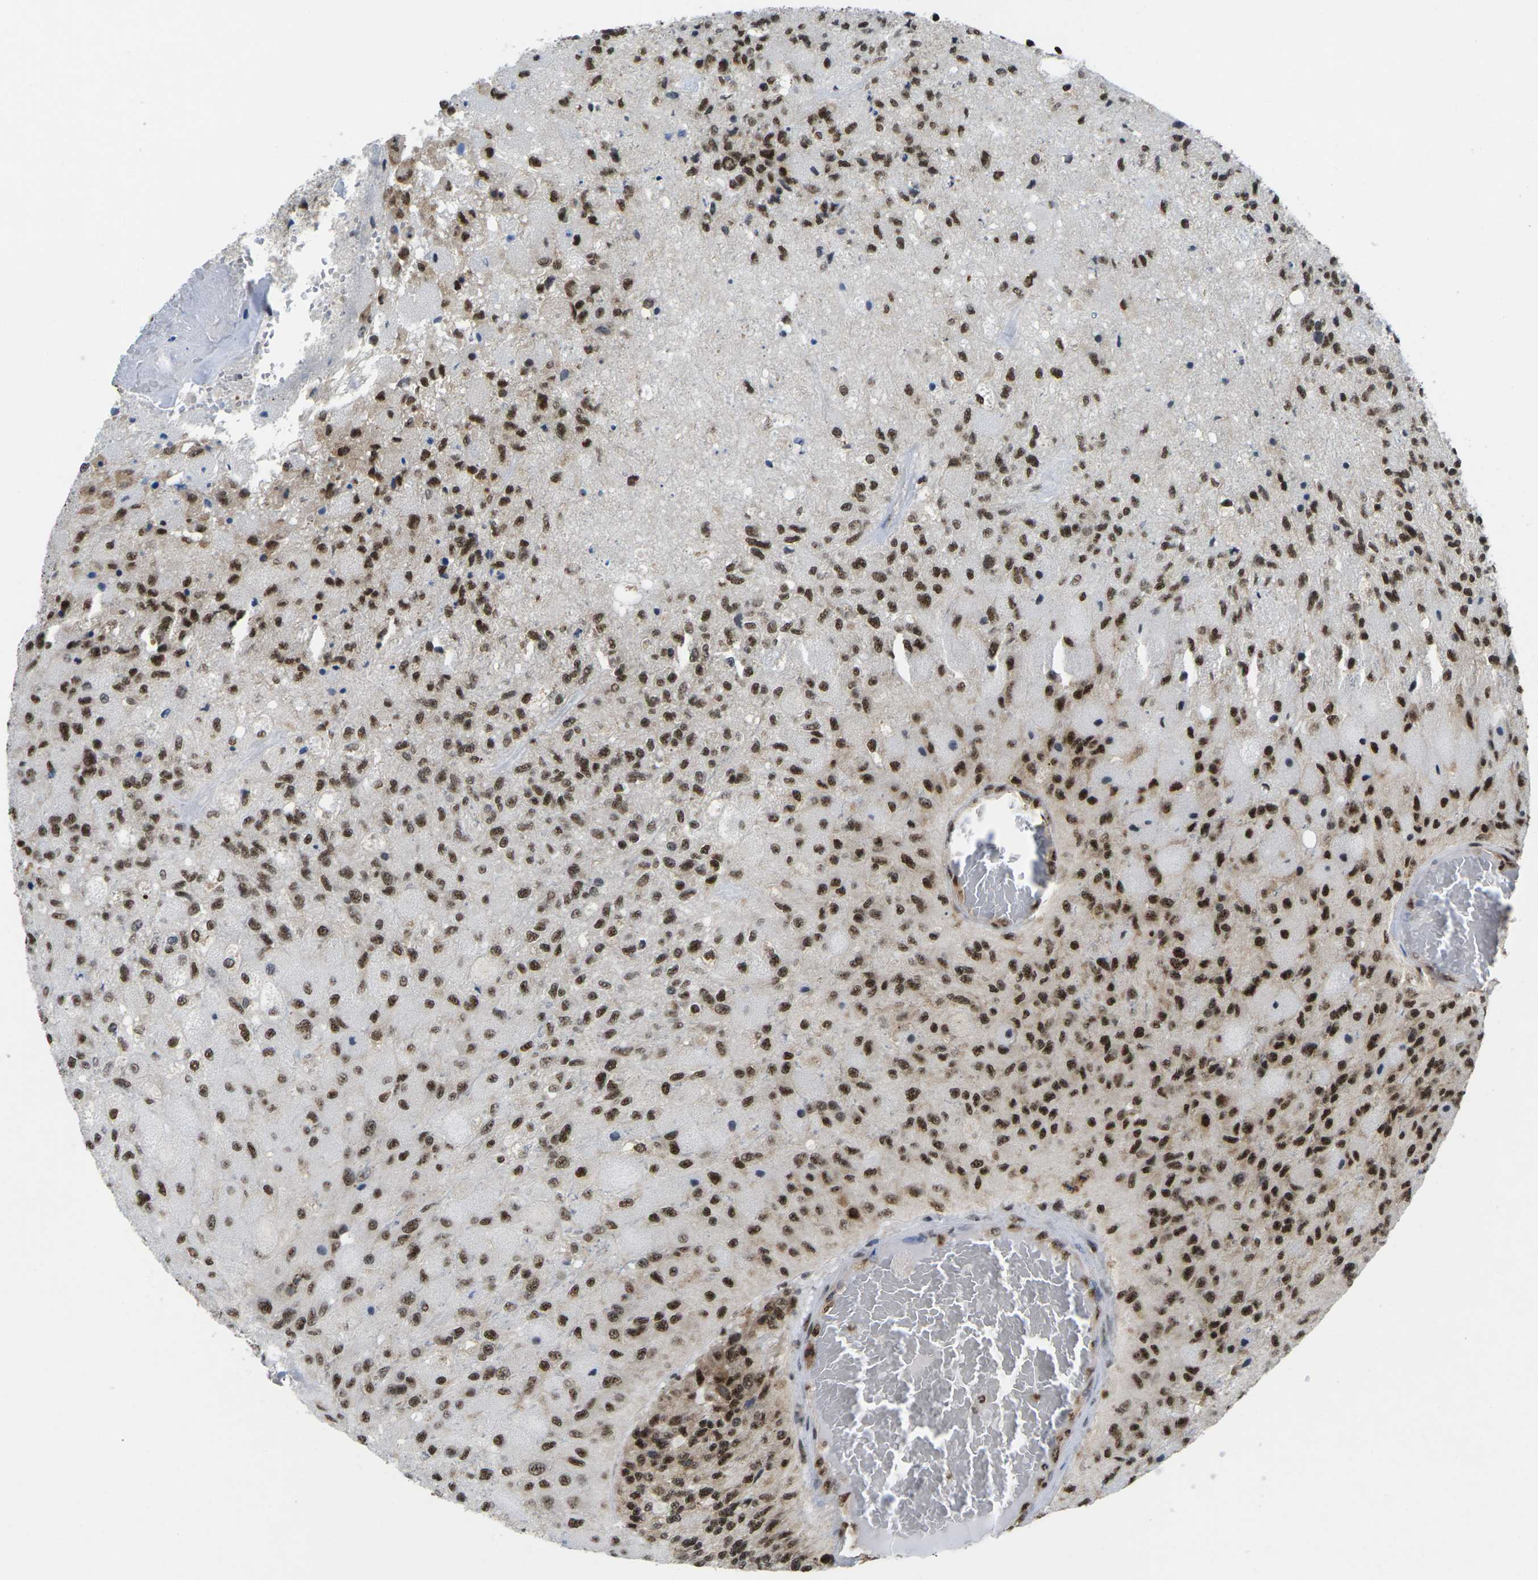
{"staining": {"intensity": "strong", "quantity": ">75%", "location": "nuclear"}, "tissue": "glioma", "cell_type": "Tumor cells", "image_type": "cancer", "snomed": [{"axis": "morphology", "description": "Normal tissue, NOS"}, {"axis": "morphology", "description": "Glioma, malignant, High grade"}, {"axis": "topography", "description": "Cerebral cortex"}], "caption": "High-grade glioma (malignant) stained with DAB immunohistochemistry (IHC) exhibits high levels of strong nuclear positivity in about >75% of tumor cells.", "gene": "MAGOH", "patient": {"sex": "male", "age": 77}}